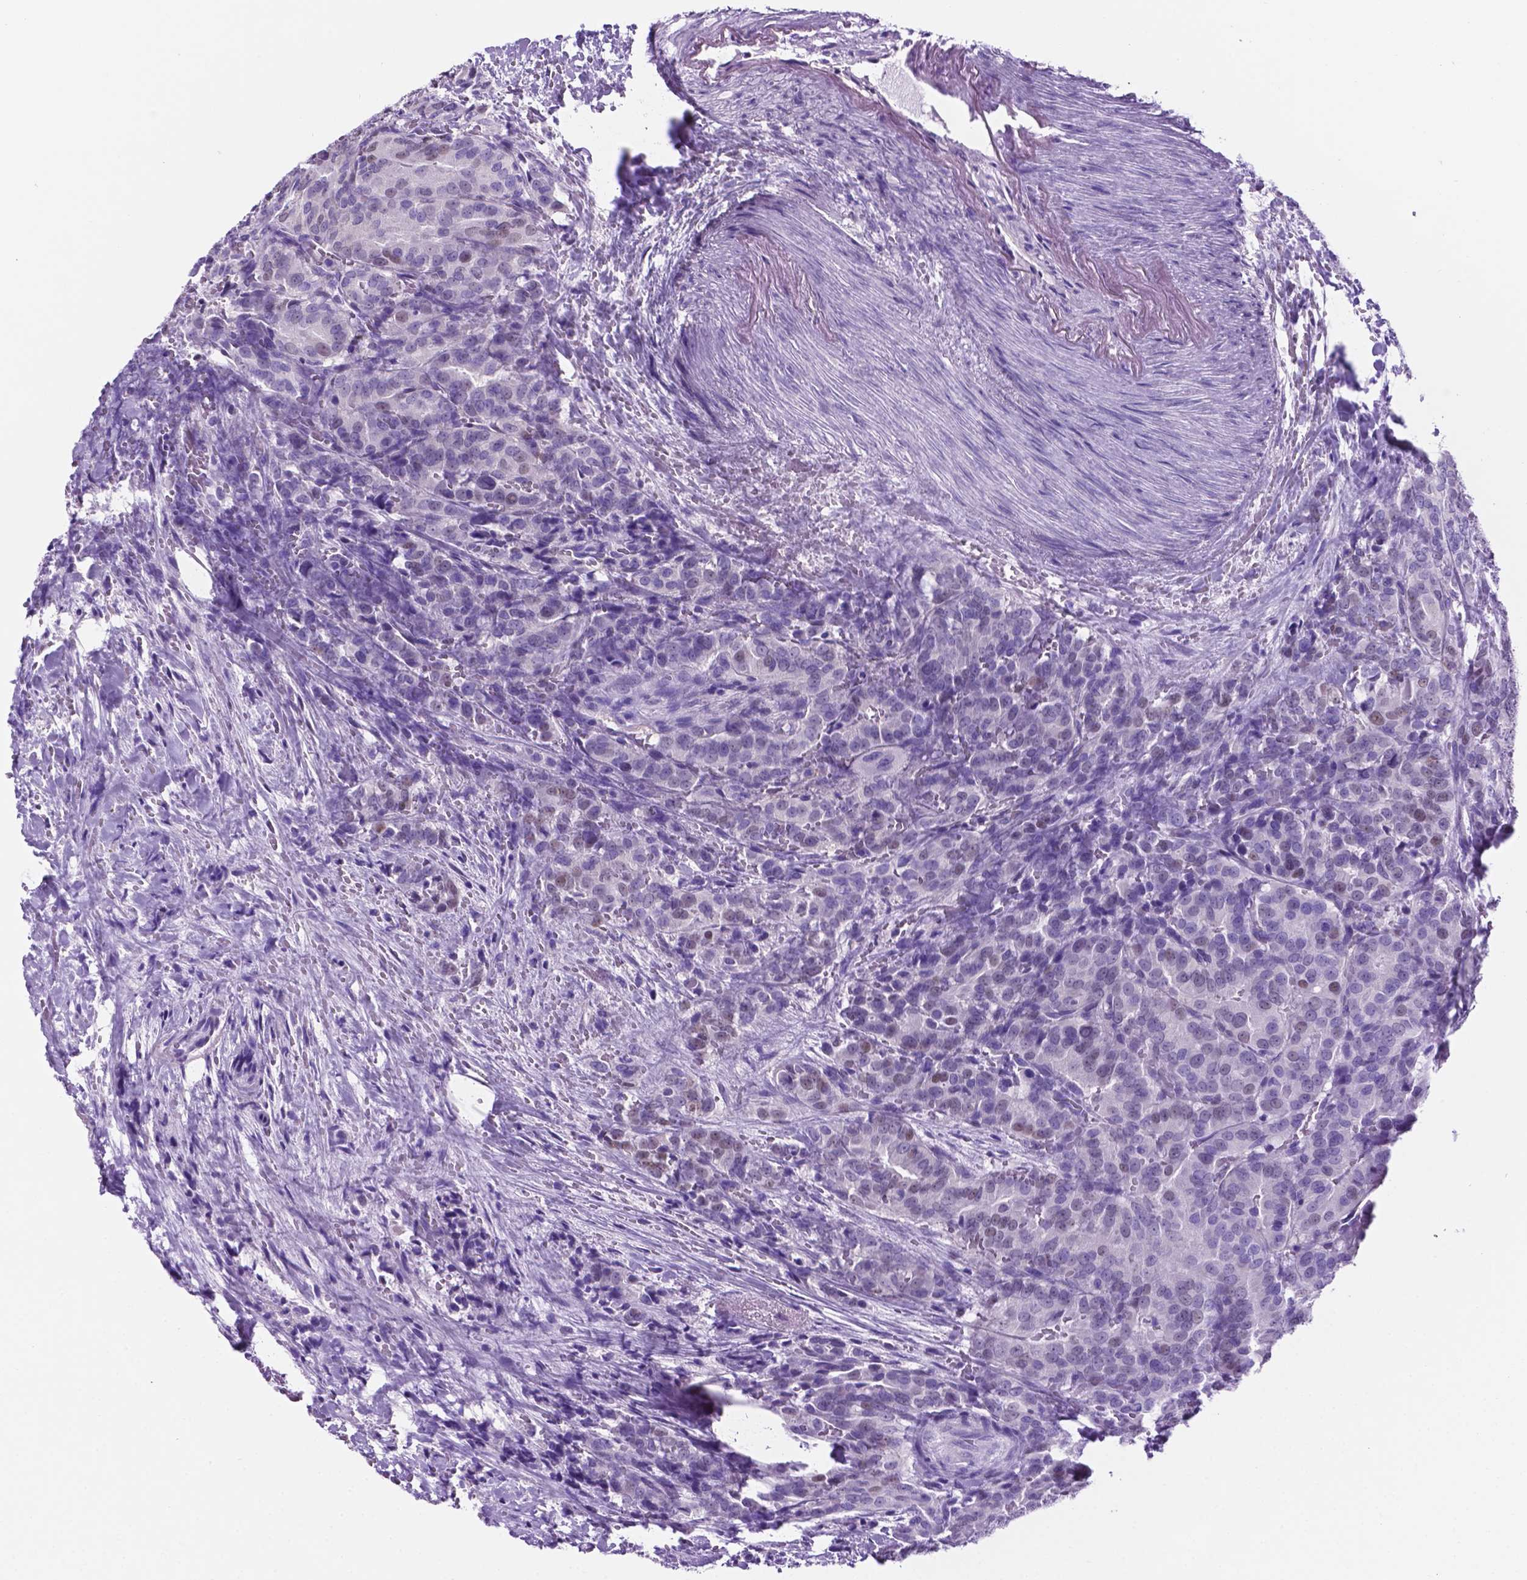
{"staining": {"intensity": "negative", "quantity": "none", "location": "none"}, "tissue": "thyroid cancer", "cell_type": "Tumor cells", "image_type": "cancer", "snomed": [{"axis": "morphology", "description": "Papillary adenocarcinoma, NOS"}, {"axis": "topography", "description": "Thyroid gland"}], "caption": "This is an immunohistochemistry (IHC) photomicrograph of thyroid cancer. There is no staining in tumor cells.", "gene": "TMEM210", "patient": {"sex": "male", "age": 61}}